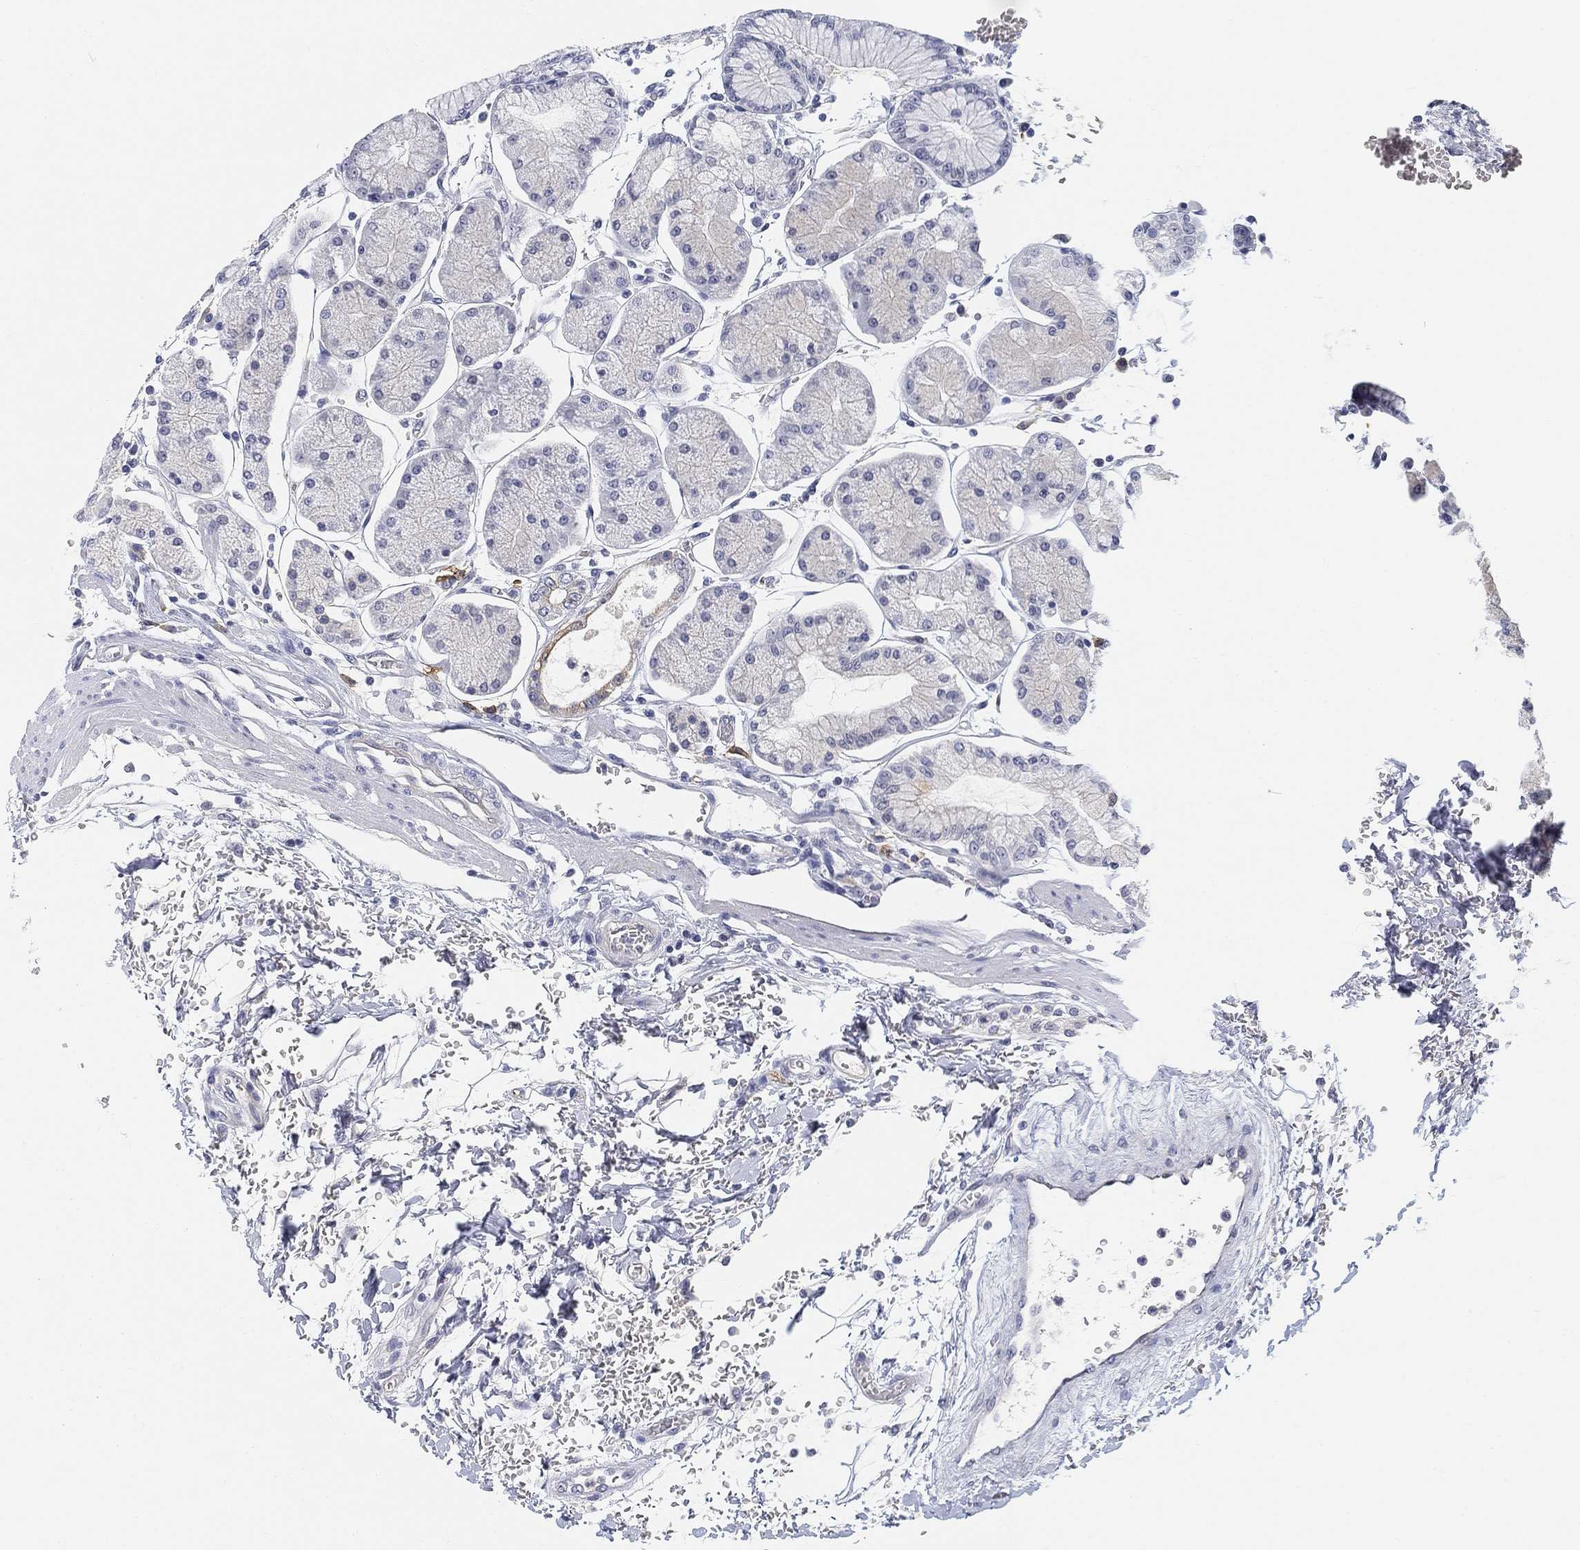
{"staining": {"intensity": "negative", "quantity": "none", "location": "none"}, "tissue": "stomach", "cell_type": "Glandular cells", "image_type": "normal", "snomed": [{"axis": "morphology", "description": "Normal tissue, NOS"}, {"axis": "morphology", "description": "Adenocarcinoma, NOS"}, {"axis": "topography", "description": "Stomach, upper"}, {"axis": "topography", "description": "Stomach"}], "caption": "DAB (3,3'-diaminobenzidine) immunohistochemical staining of unremarkable human stomach displays no significant staining in glandular cells.", "gene": "SLC2A5", "patient": {"sex": "male", "age": 76}}